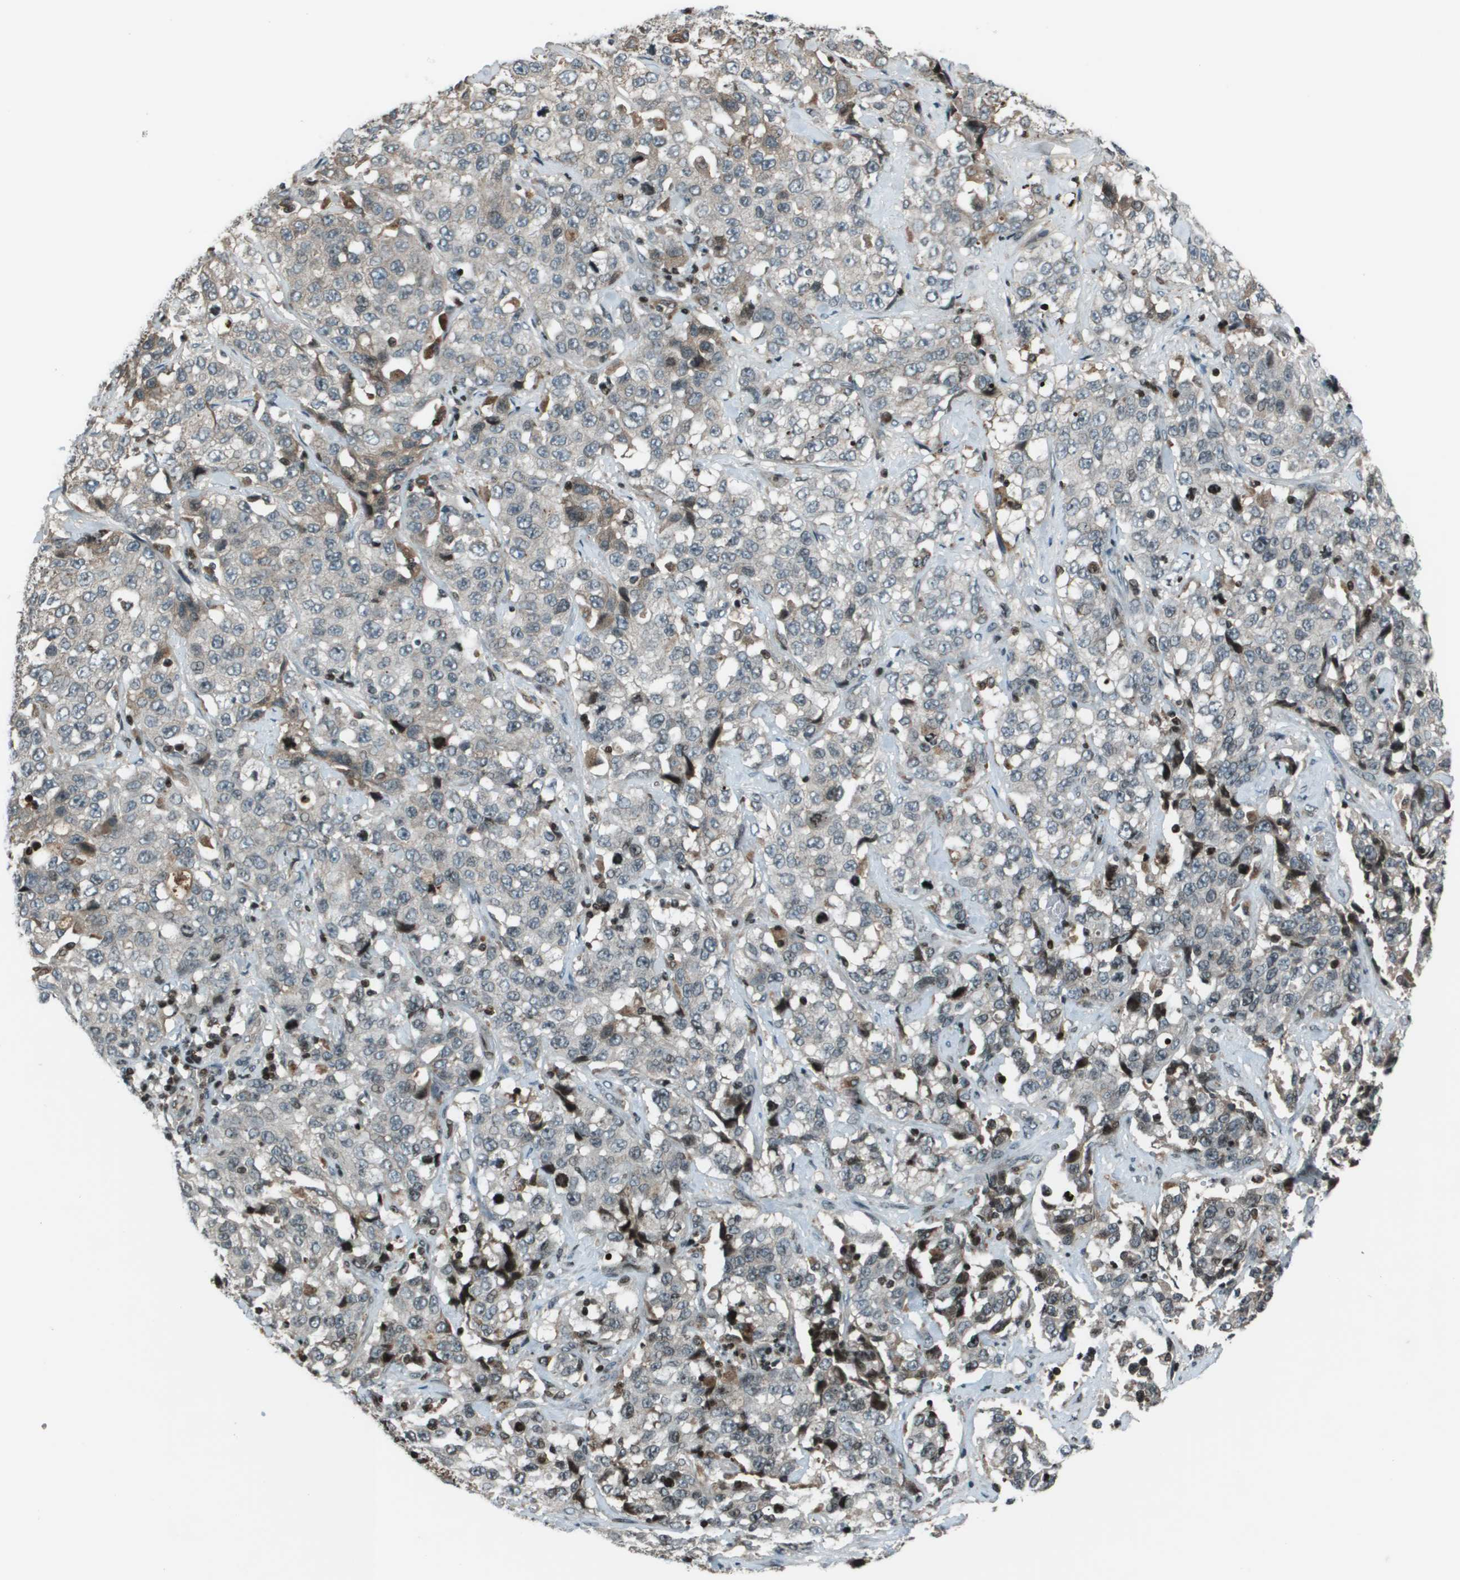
{"staining": {"intensity": "moderate", "quantity": "<25%", "location": "cytoplasmic/membranous"}, "tissue": "stomach cancer", "cell_type": "Tumor cells", "image_type": "cancer", "snomed": [{"axis": "morphology", "description": "Normal tissue, NOS"}, {"axis": "morphology", "description": "Adenocarcinoma, NOS"}, {"axis": "topography", "description": "Stomach"}], "caption": "The image reveals immunohistochemical staining of stomach cancer (adenocarcinoma). There is moderate cytoplasmic/membranous positivity is seen in about <25% of tumor cells.", "gene": "CXCL12", "patient": {"sex": "male", "age": 48}}